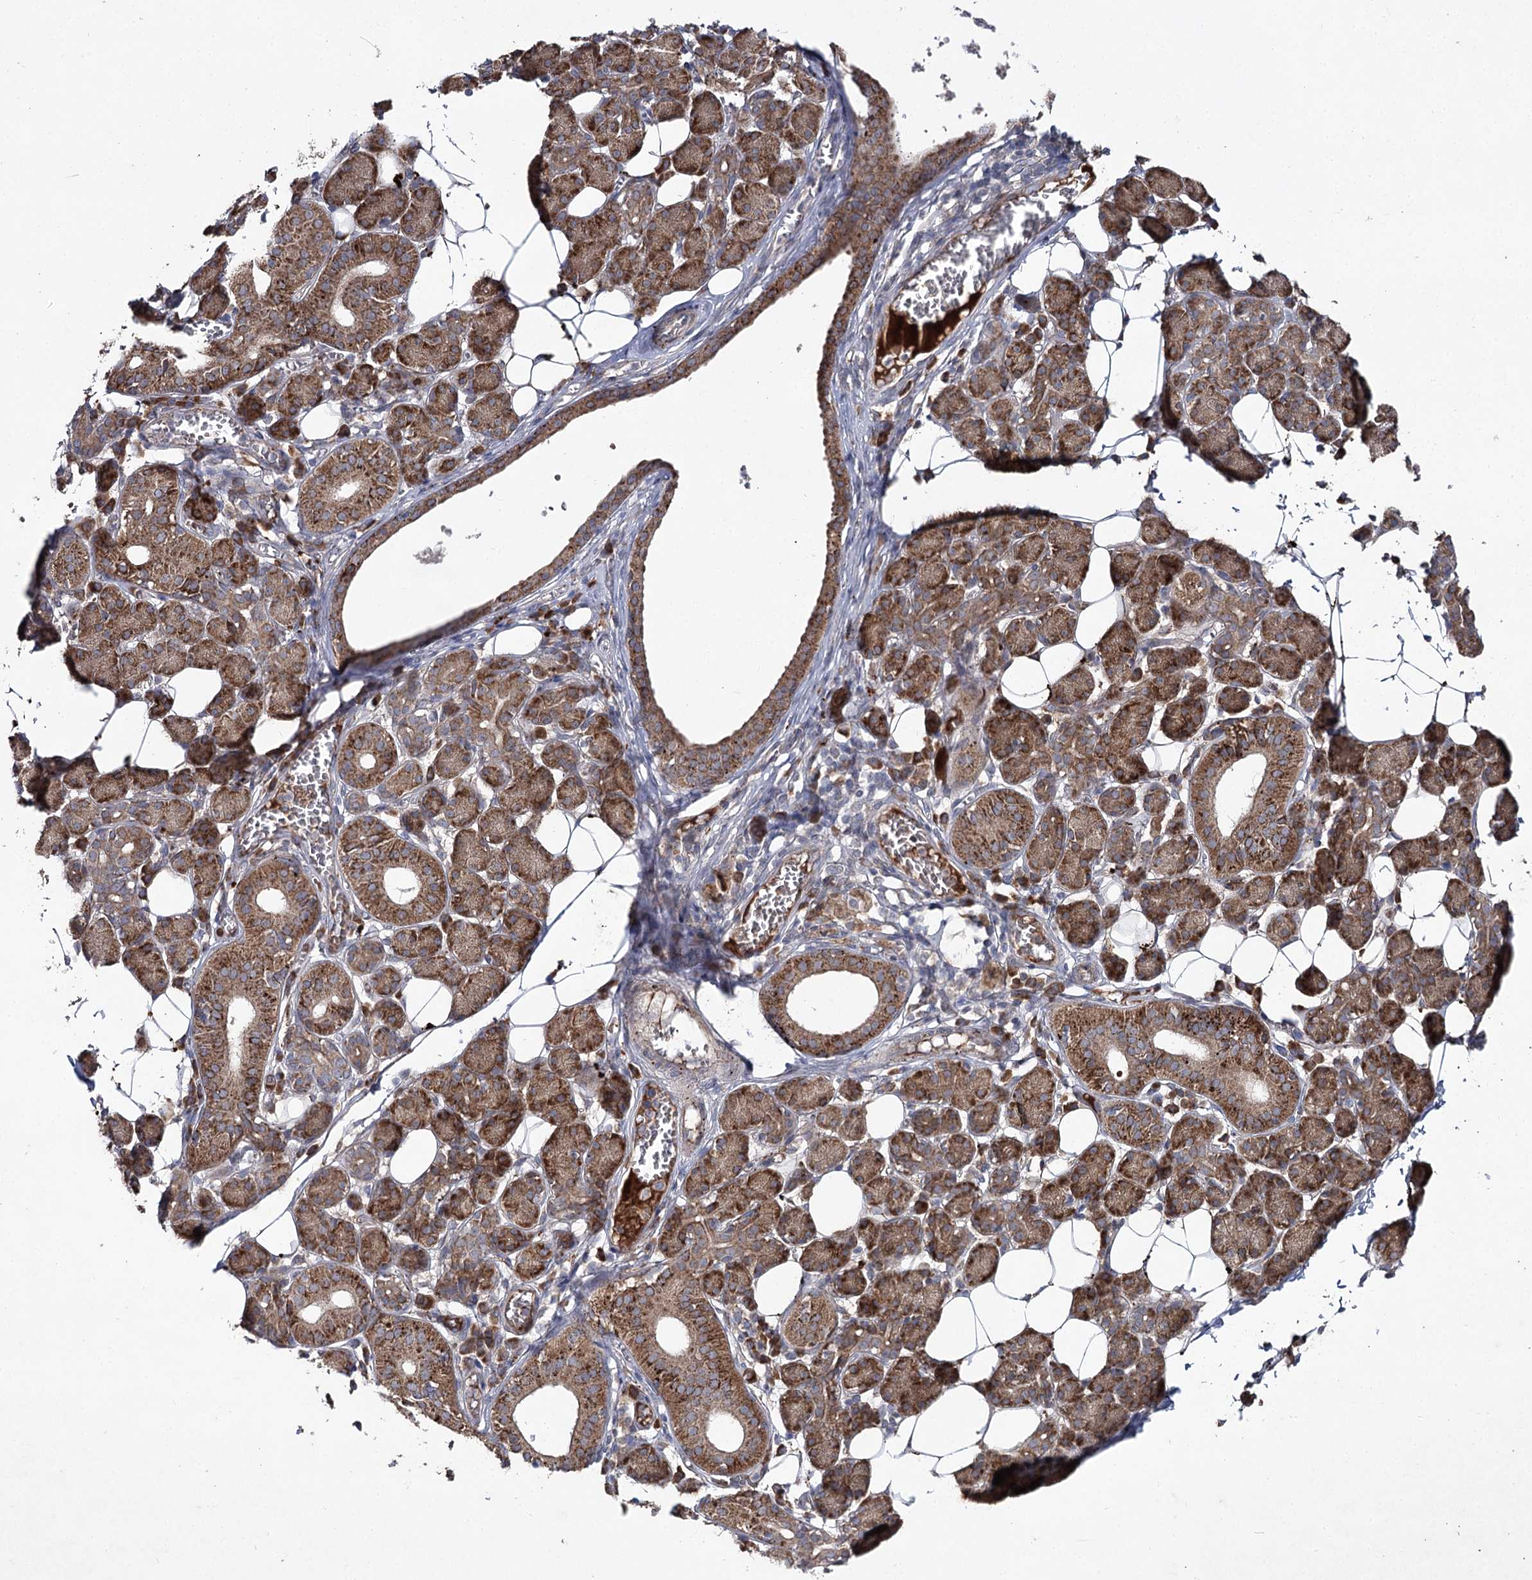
{"staining": {"intensity": "strong", "quantity": ">75%", "location": "cytoplasmic/membranous"}, "tissue": "salivary gland", "cell_type": "Glandular cells", "image_type": "normal", "snomed": [{"axis": "morphology", "description": "Normal tissue, NOS"}, {"axis": "topography", "description": "Salivary gland"}], "caption": "IHC (DAB) staining of normal salivary gland demonstrates strong cytoplasmic/membranous protein expression in approximately >75% of glandular cells. (Stains: DAB (3,3'-diaminobenzidine) in brown, nuclei in blue, Microscopy: brightfield microscopy at high magnification).", "gene": "ALG9", "patient": {"sex": "female", "age": 33}}